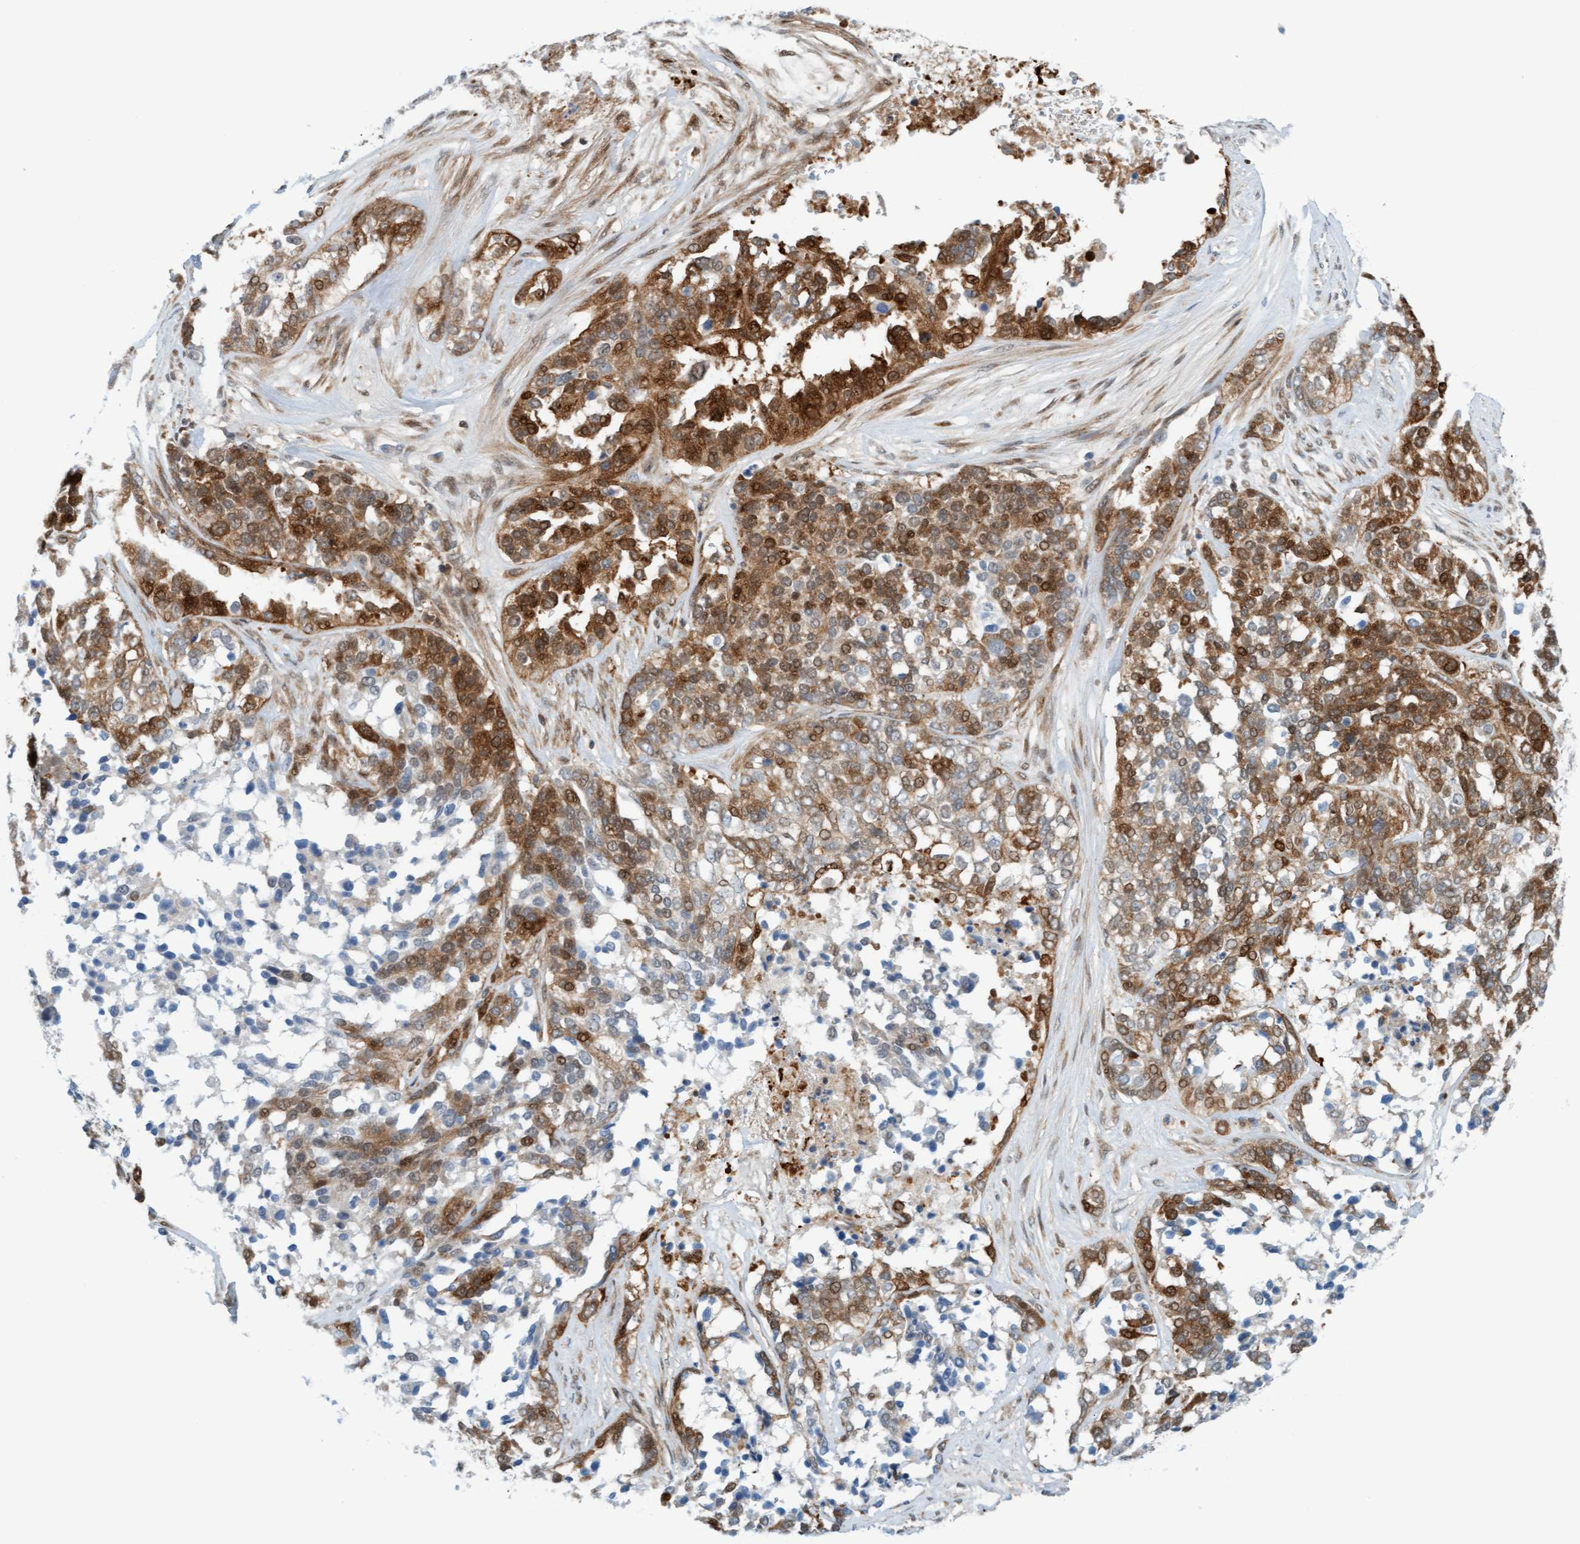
{"staining": {"intensity": "strong", "quantity": "25%-75%", "location": "cytoplasmic/membranous,nuclear"}, "tissue": "ovarian cancer", "cell_type": "Tumor cells", "image_type": "cancer", "snomed": [{"axis": "morphology", "description": "Cystadenocarcinoma, serous, NOS"}, {"axis": "topography", "description": "Ovary"}], "caption": "Ovarian serous cystadenocarcinoma stained for a protein (brown) shows strong cytoplasmic/membranous and nuclear positive positivity in about 25%-75% of tumor cells.", "gene": "EIF4EBP1", "patient": {"sex": "female", "age": 44}}